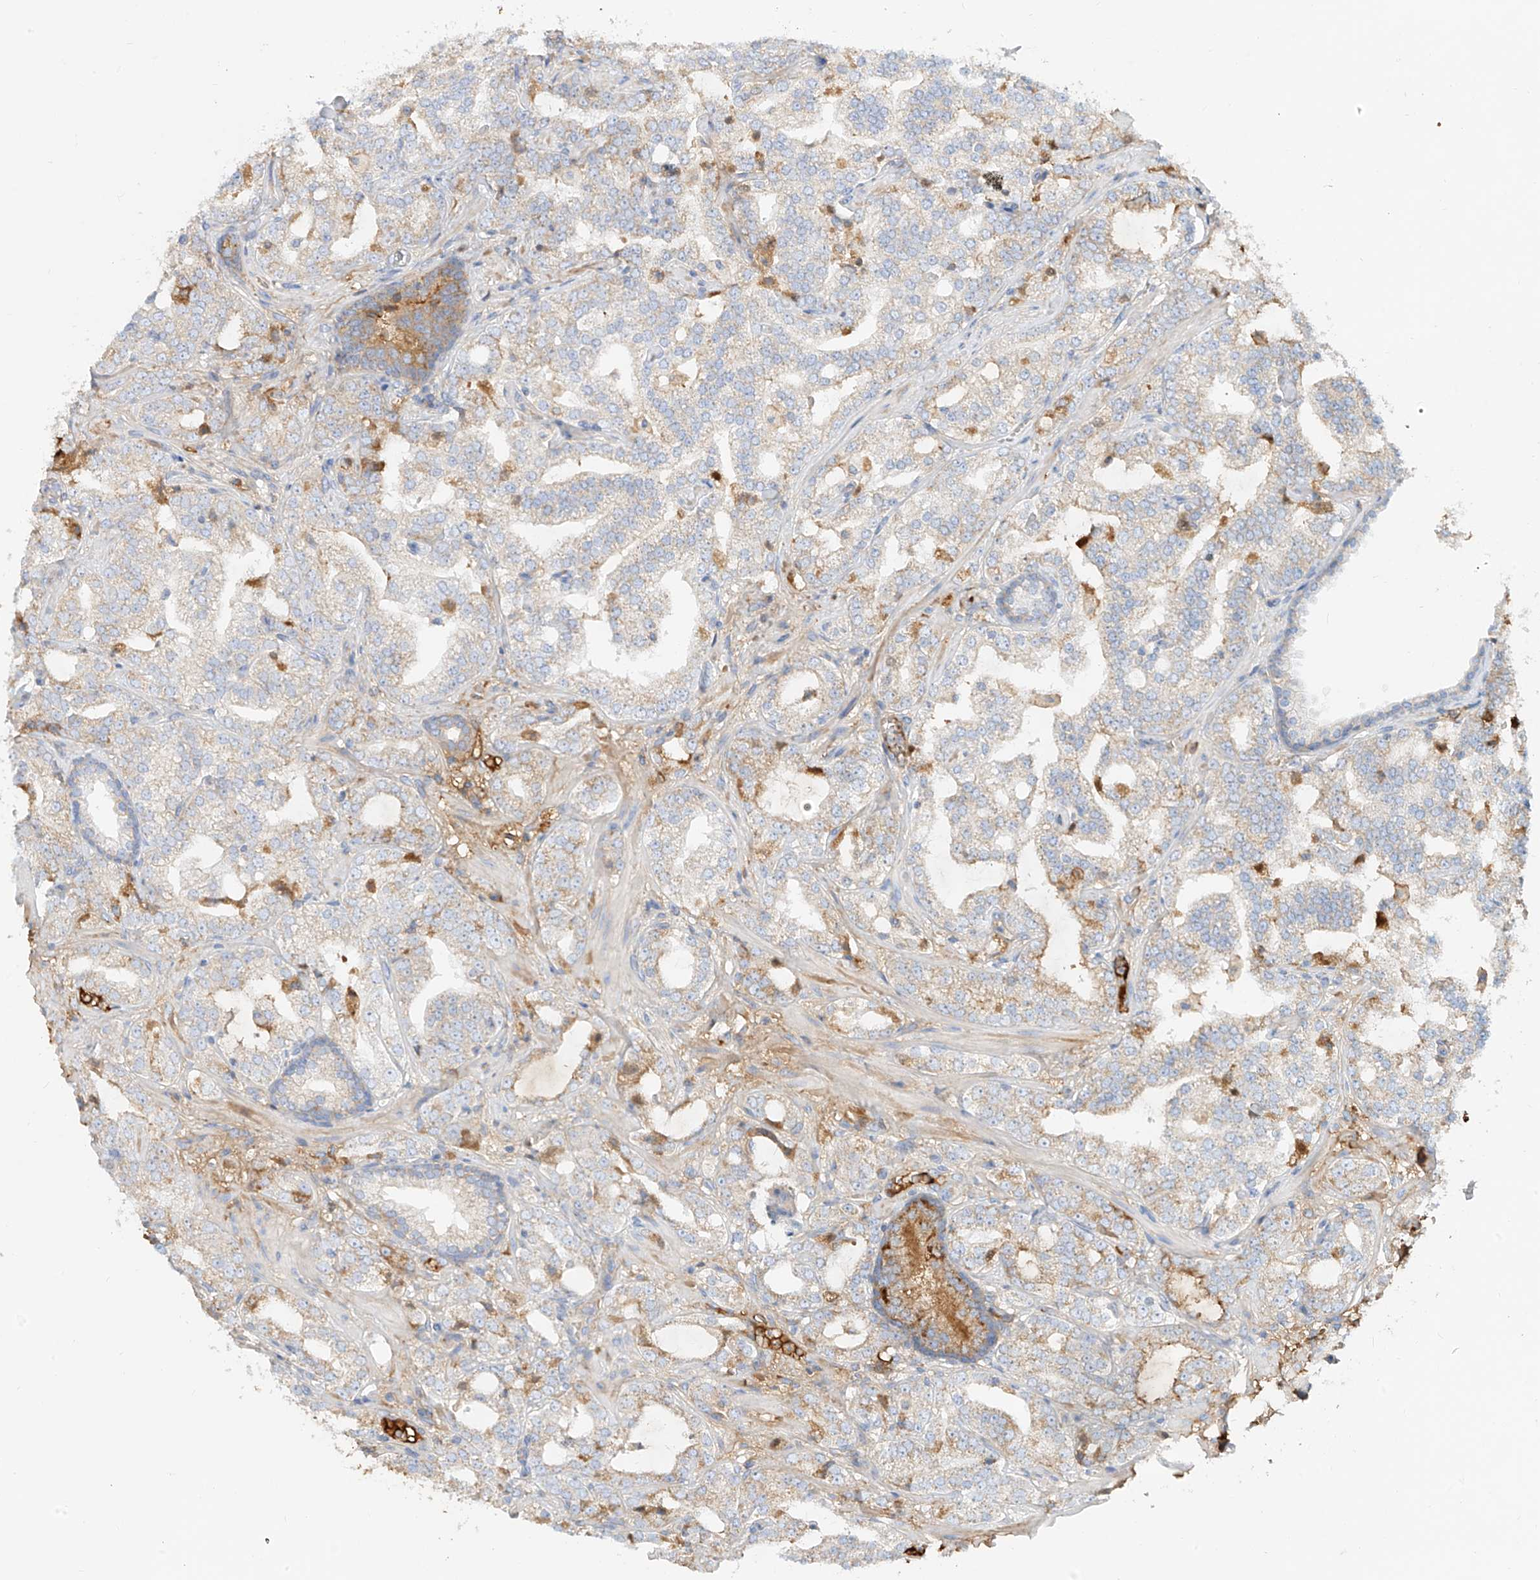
{"staining": {"intensity": "moderate", "quantity": "<25%", "location": "cytoplasmic/membranous"}, "tissue": "prostate cancer", "cell_type": "Tumor cells", "image_type": "cancer", "snomed": [{"axis": "morphology", "description": "Adenocarcinoma, High grade"}, {"axis": "topography", "description": "Prostate"}], "caption": "A micrograph of human prostate cancer (high-grade adenocarcinoma) stained for a protein exhibits moderate cytoplasmic/membranous brown staining in tumor cells. The protein is shown in brown color, while the nuclei are stained blue.", "gene": "OCSTAMP", "patient": {"sex": "male", "age": 64}}